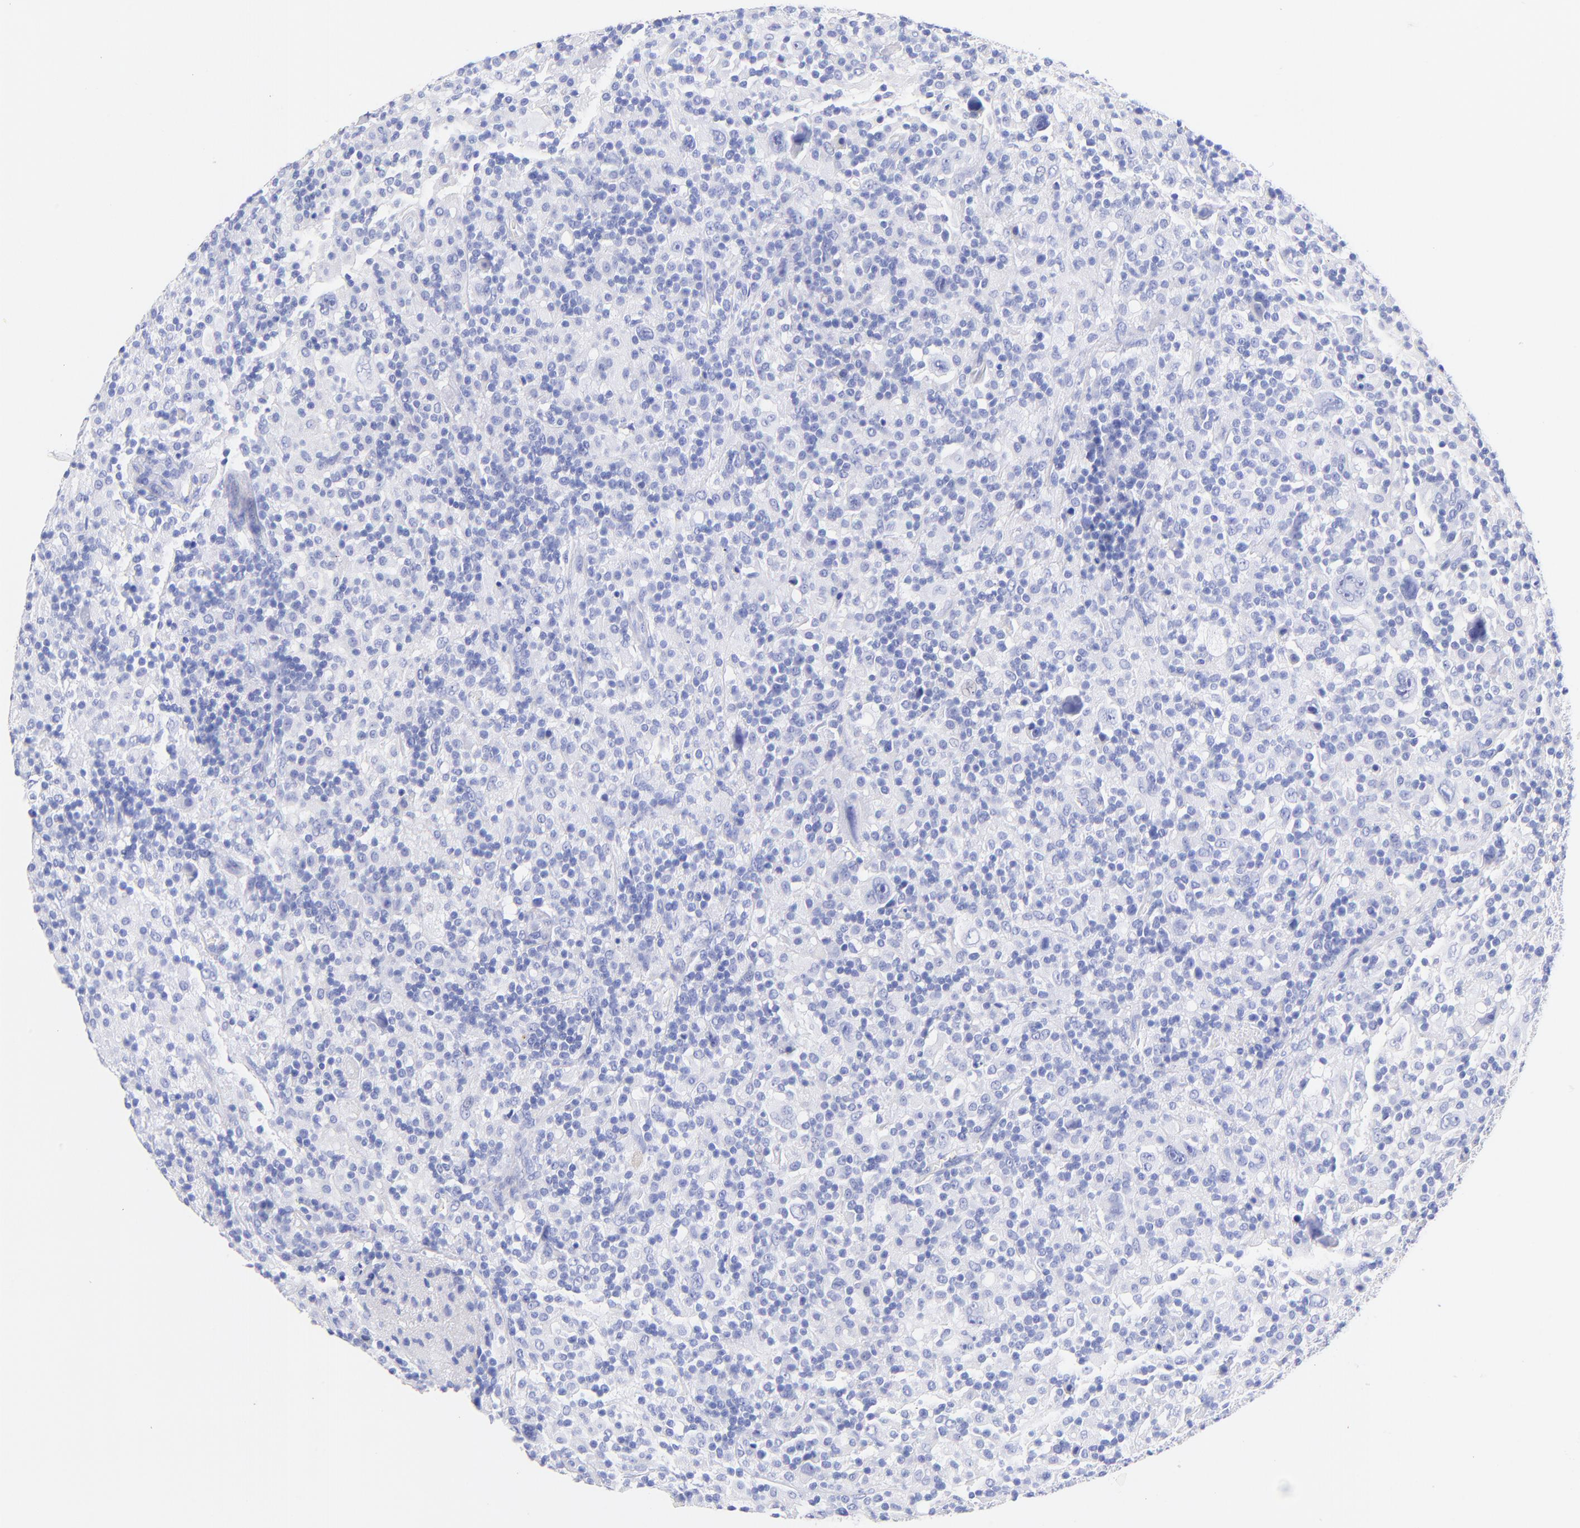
{"staining": {"intensity": "negative", "quantity": "none", "location": "none"}, "tissue": "lymphoma", "cell_type": "Tumor cells", "image_type": "cancer", "snomed": [{"axis": "morphology", "description": "Hodgkin's disease, NOS"}, {"axis": "topography", "description": "Lymph node"}], "caption": "Immunohistochemistry histopathology image of human lymphoma stained for a protein (brown), which exhibits no staining in tumor cells.", "gene": "KRT19", "patient": {"sex": "male", "age": 46}}